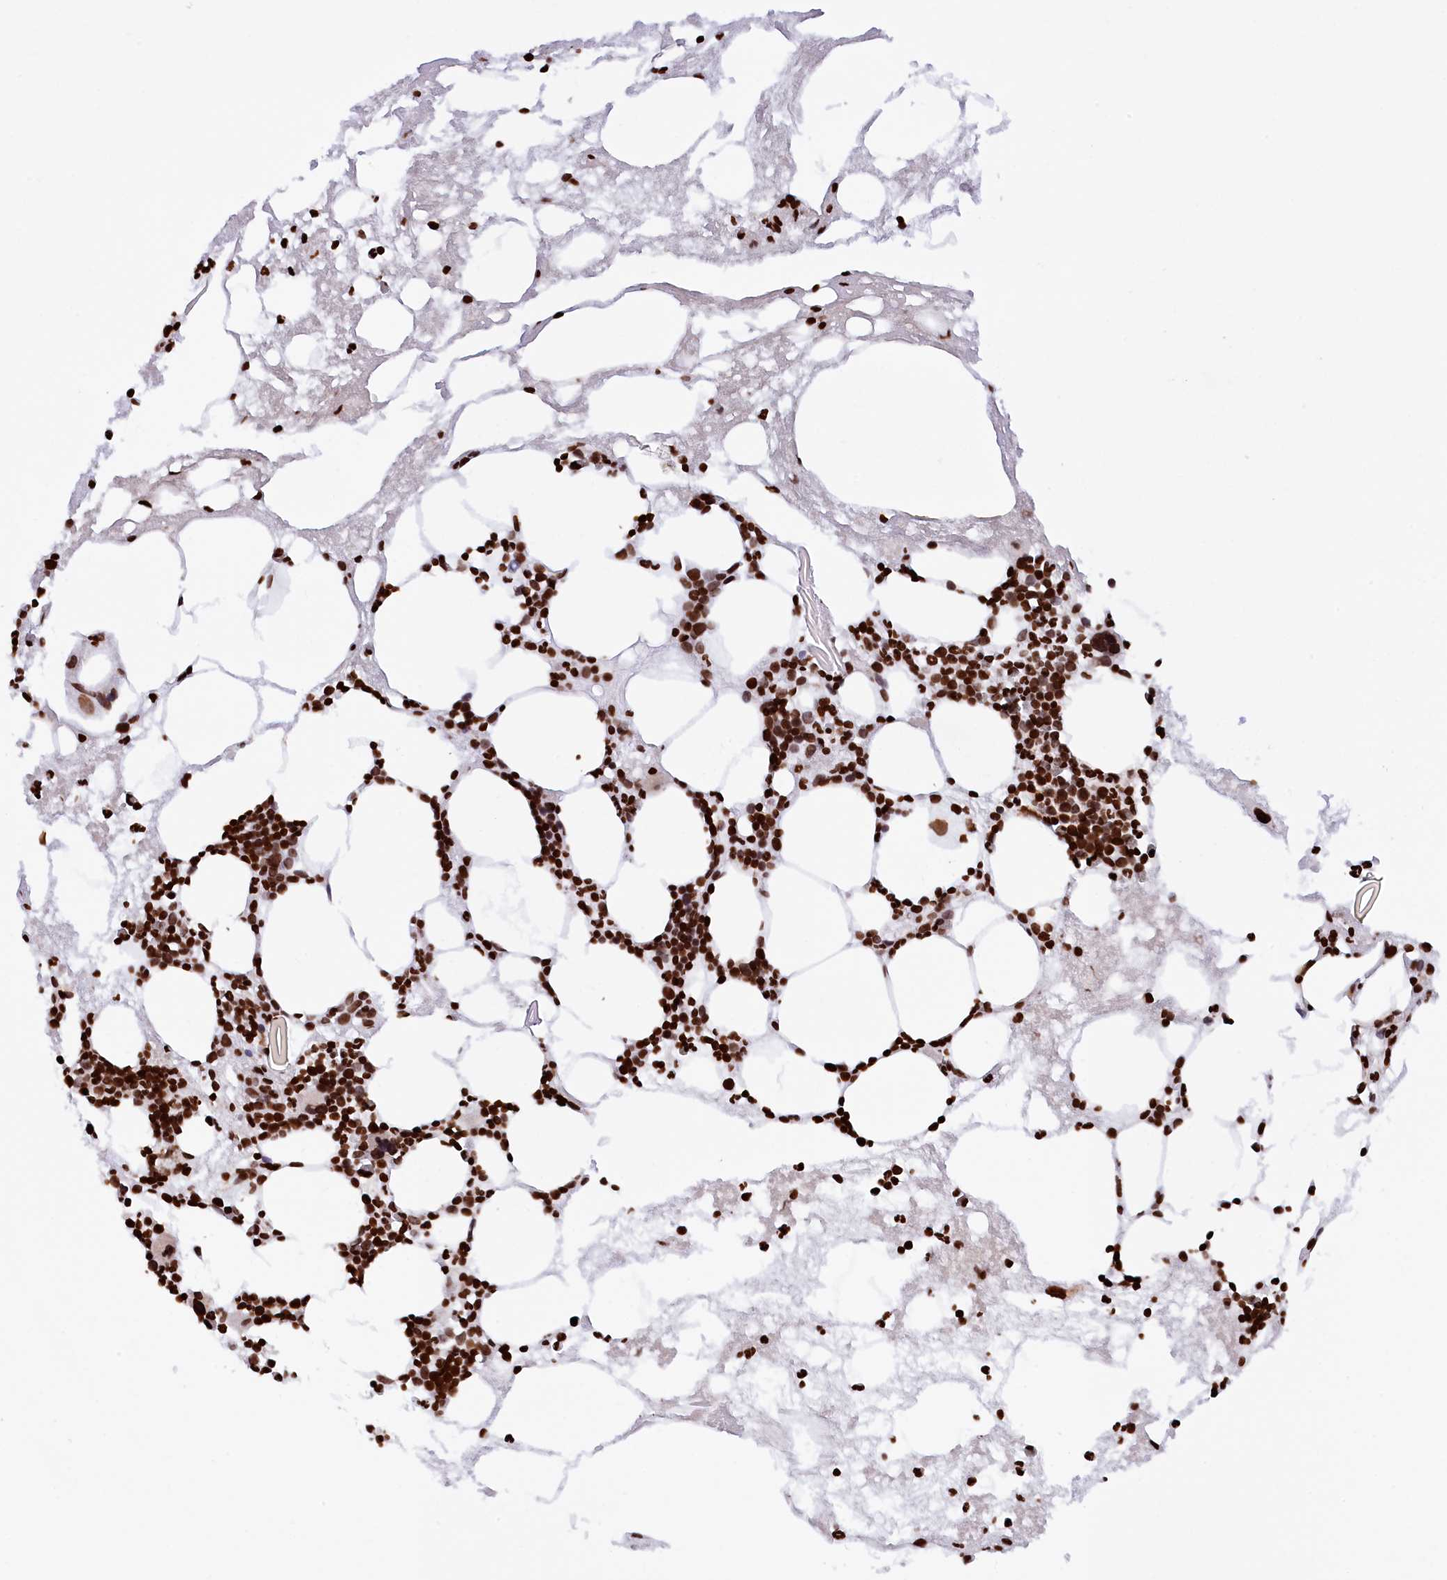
{"staining": {"intensity": "strong", "quantity": ">75%", "location": "nuclear"}, "tissue": "bone marrow", "cell_type": "Hematopoietic cells", "image_type": "normal", "snomed": [{"axis": "morphology", "description": "Normal tissue, NOS"}, {"axis": "topography", "description": "Bone marrow"}], "caption": "Immunohistochemical staining of normal human bone marrow displays strong nuclear protein positivity in approximately >75% of hematopoietic cells. (brown staining indicates protein expression, while blue staining denotes nuclei).", "gene": "TIMM29", "patient": {"sex": "male", "age": 80}}